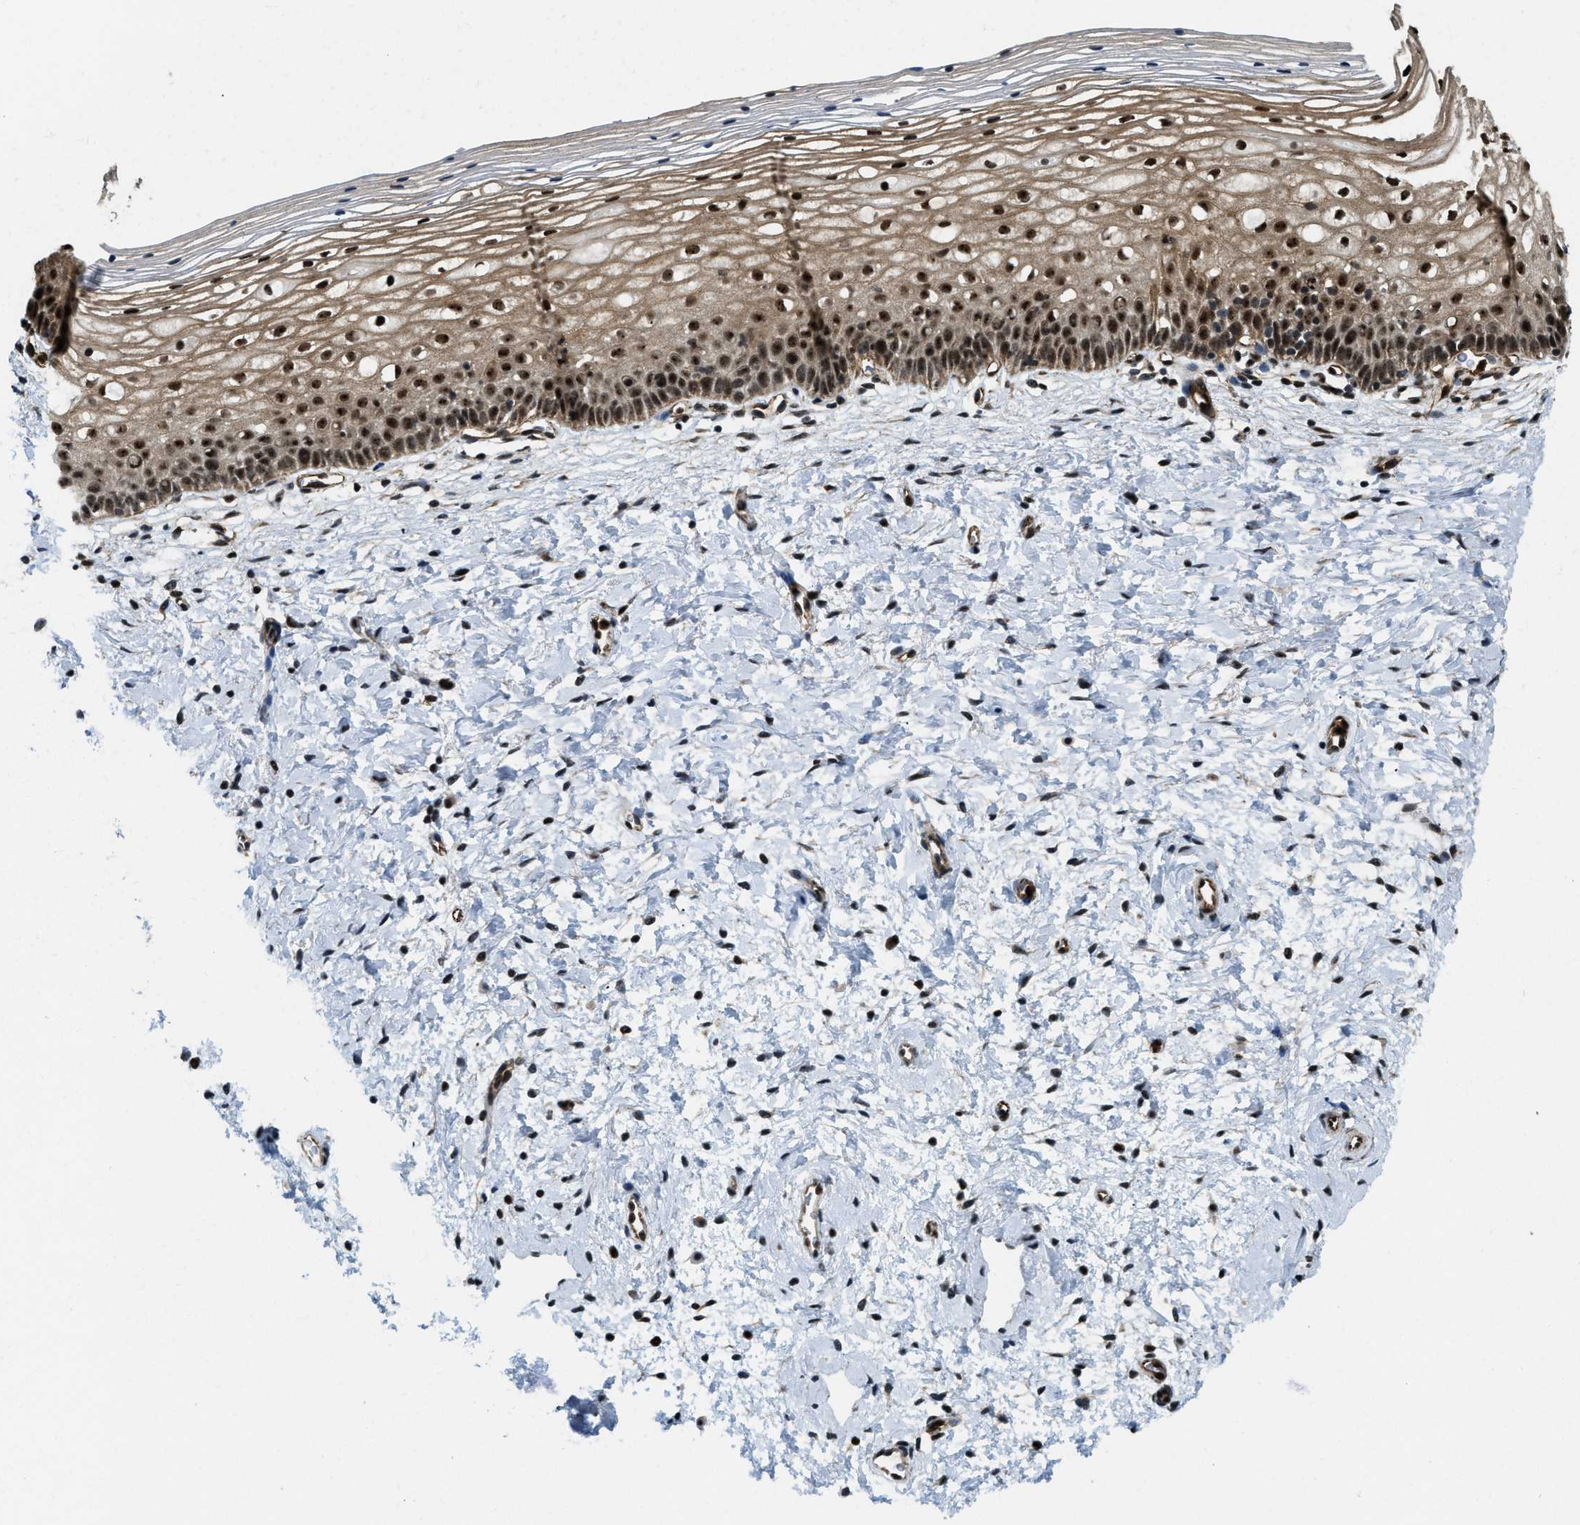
{"staining": {"intensity": "strong", "quantity": ">75%", "location": "nuclear"}, "tissue": "cervix", "cell_type": "Squamous epithelial cells", "image_type": "normal", "snomed": [{"axis": "morphology", "description": "Normal tissue, NOS"}, {"axis": "topography", "description": "Cervix"}], "caption": "Immunohistochemical staining of benign human cervix displays high levels of strong nuclear staining in about >75% of squamous epithelial cells.", "gene": "E2F1", "patient": {"sex": "female", "age": 72}}